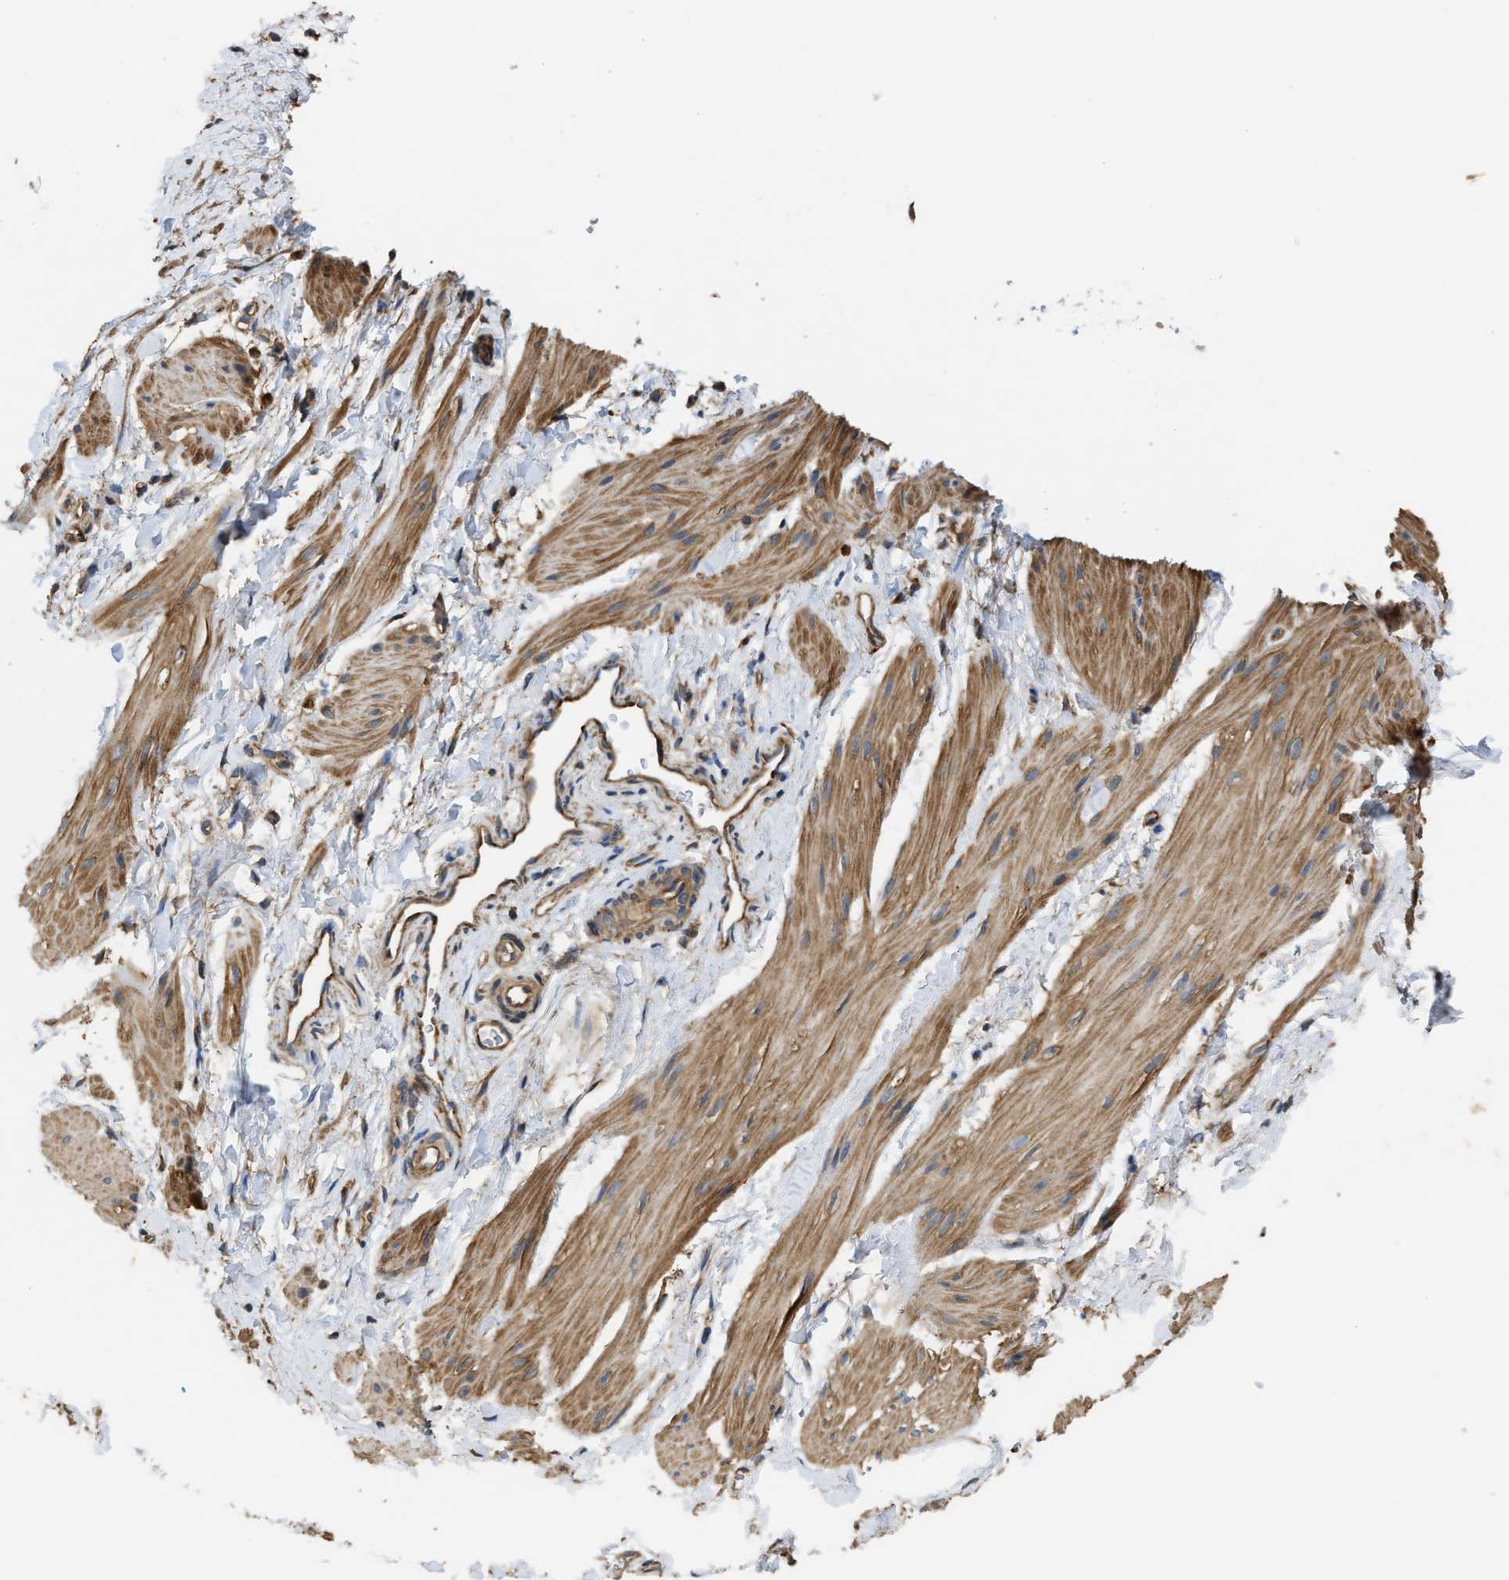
{"staining": {"intensity": "moderate", "quantity": ">75%", "location": "cytoplasmic/membranous"}, "tissue": "smooth muscle", "cell_type": "Smooth muscle cells", "image_type": "normal", "snomed": [{"axis": "morphology", "description": "Normal tissue, NOS"}, {"axis": "topography", "description": "Smooth muscle"}], "caption": "Smooth muscle stained with immunohistochemistry shows moderate cytoplasmic/membranous expression in approximately >75% of smooth muscle cells. (Stains: DAB in brown, nuclei in blue, Microscopy: brightfield microscopy at high magnification).", "gene": "ATIC", "patient": {"sex": "male", "age": 16}}